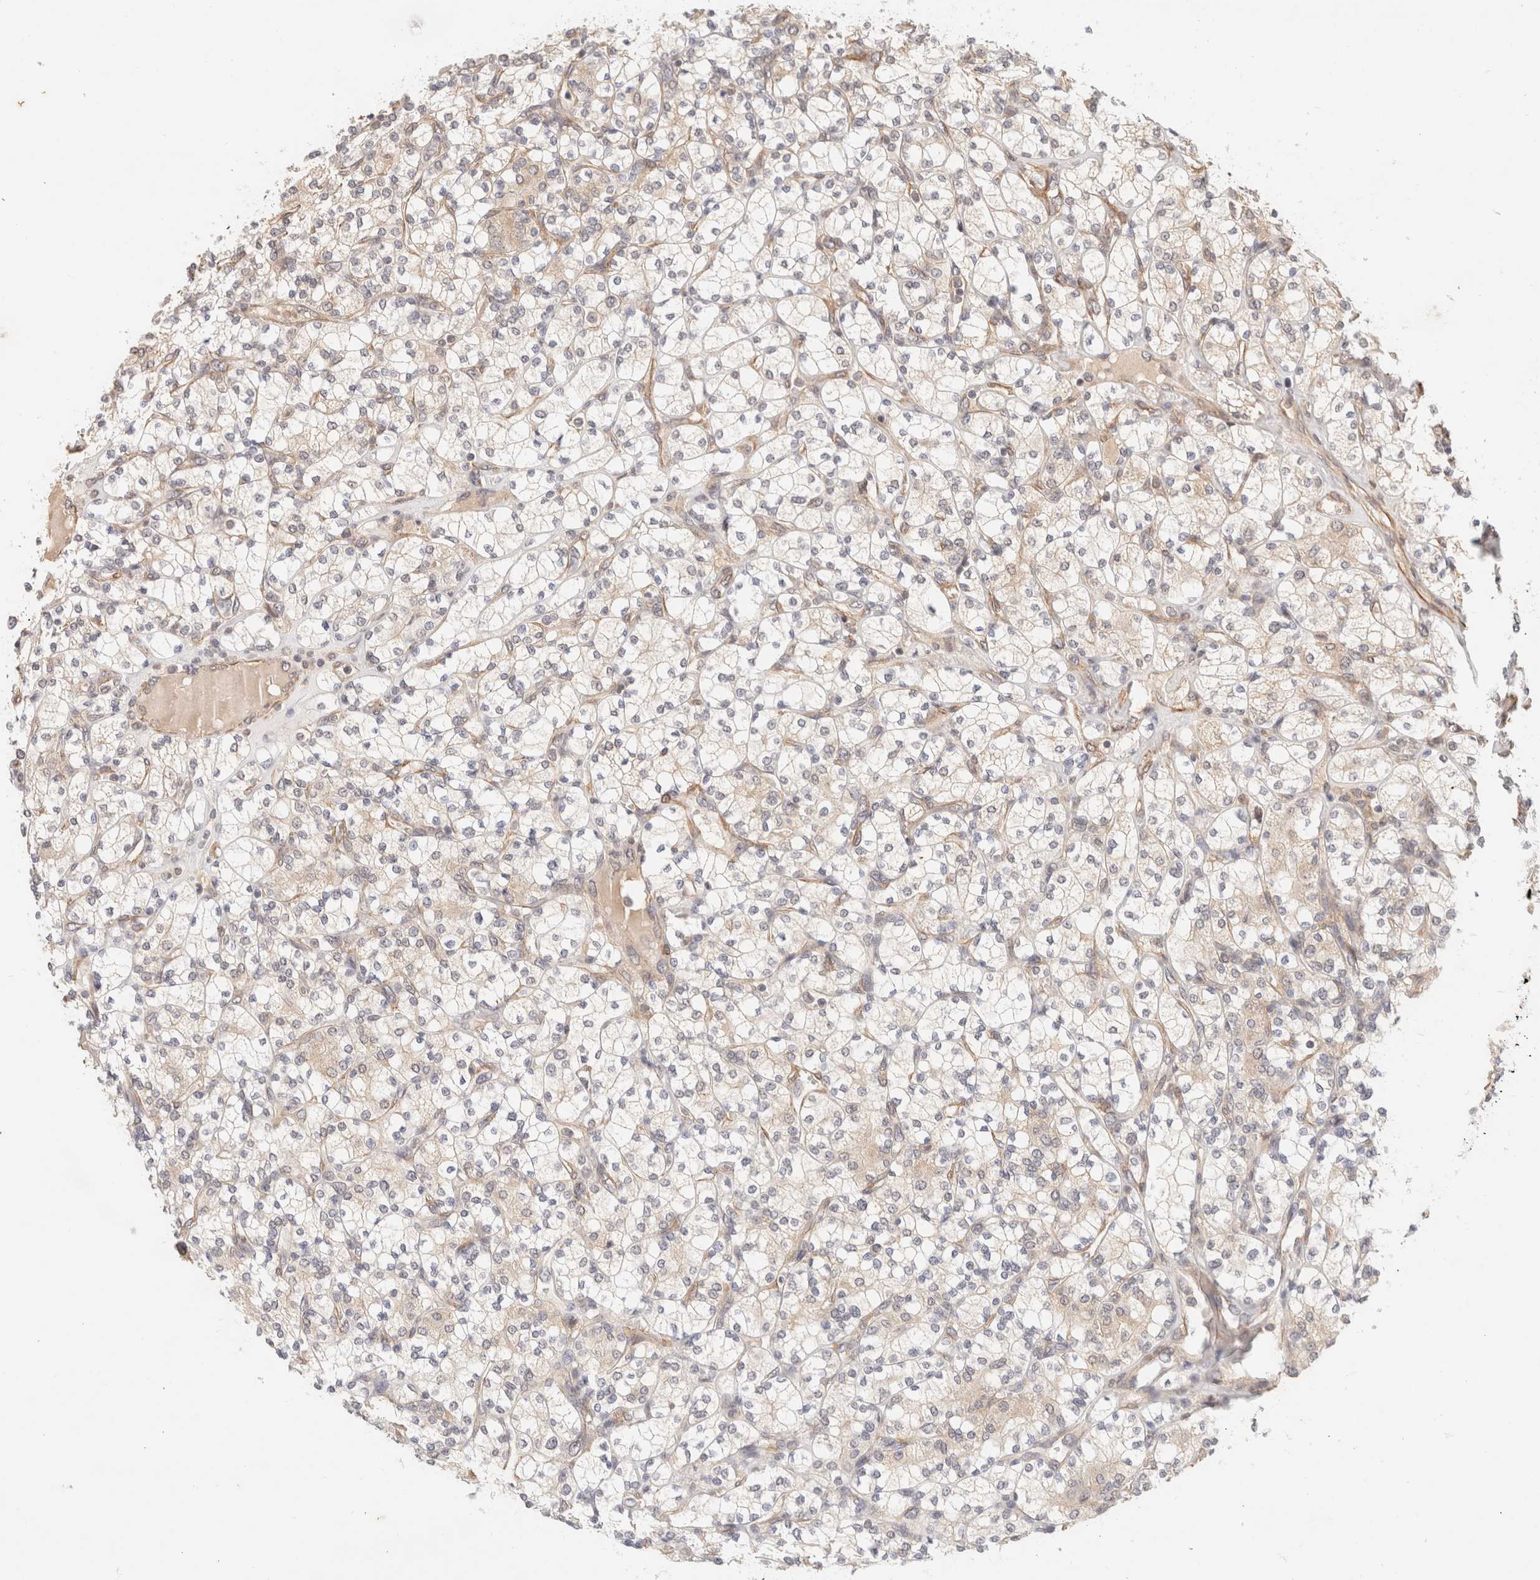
{"staining": {"intensity": "weak", "quantity": "<25%", "location": "cytoplasmic/membranous"}, "tissue": "renal cancer", "cell_type": "Tumor cells", "image_type": "cancer", "snomed": [{"axis": "morphology", "description": "Adenocarcinoma, NOS"}, {"axis": "topography", "description": "Kidney"}], "caption": "Immunohistochemistry of renal adenocarcinoma demonstrates no positivity in tumor cells.", "gene": "BRPF3", "patient": {"sex": "male", "age": 77}}